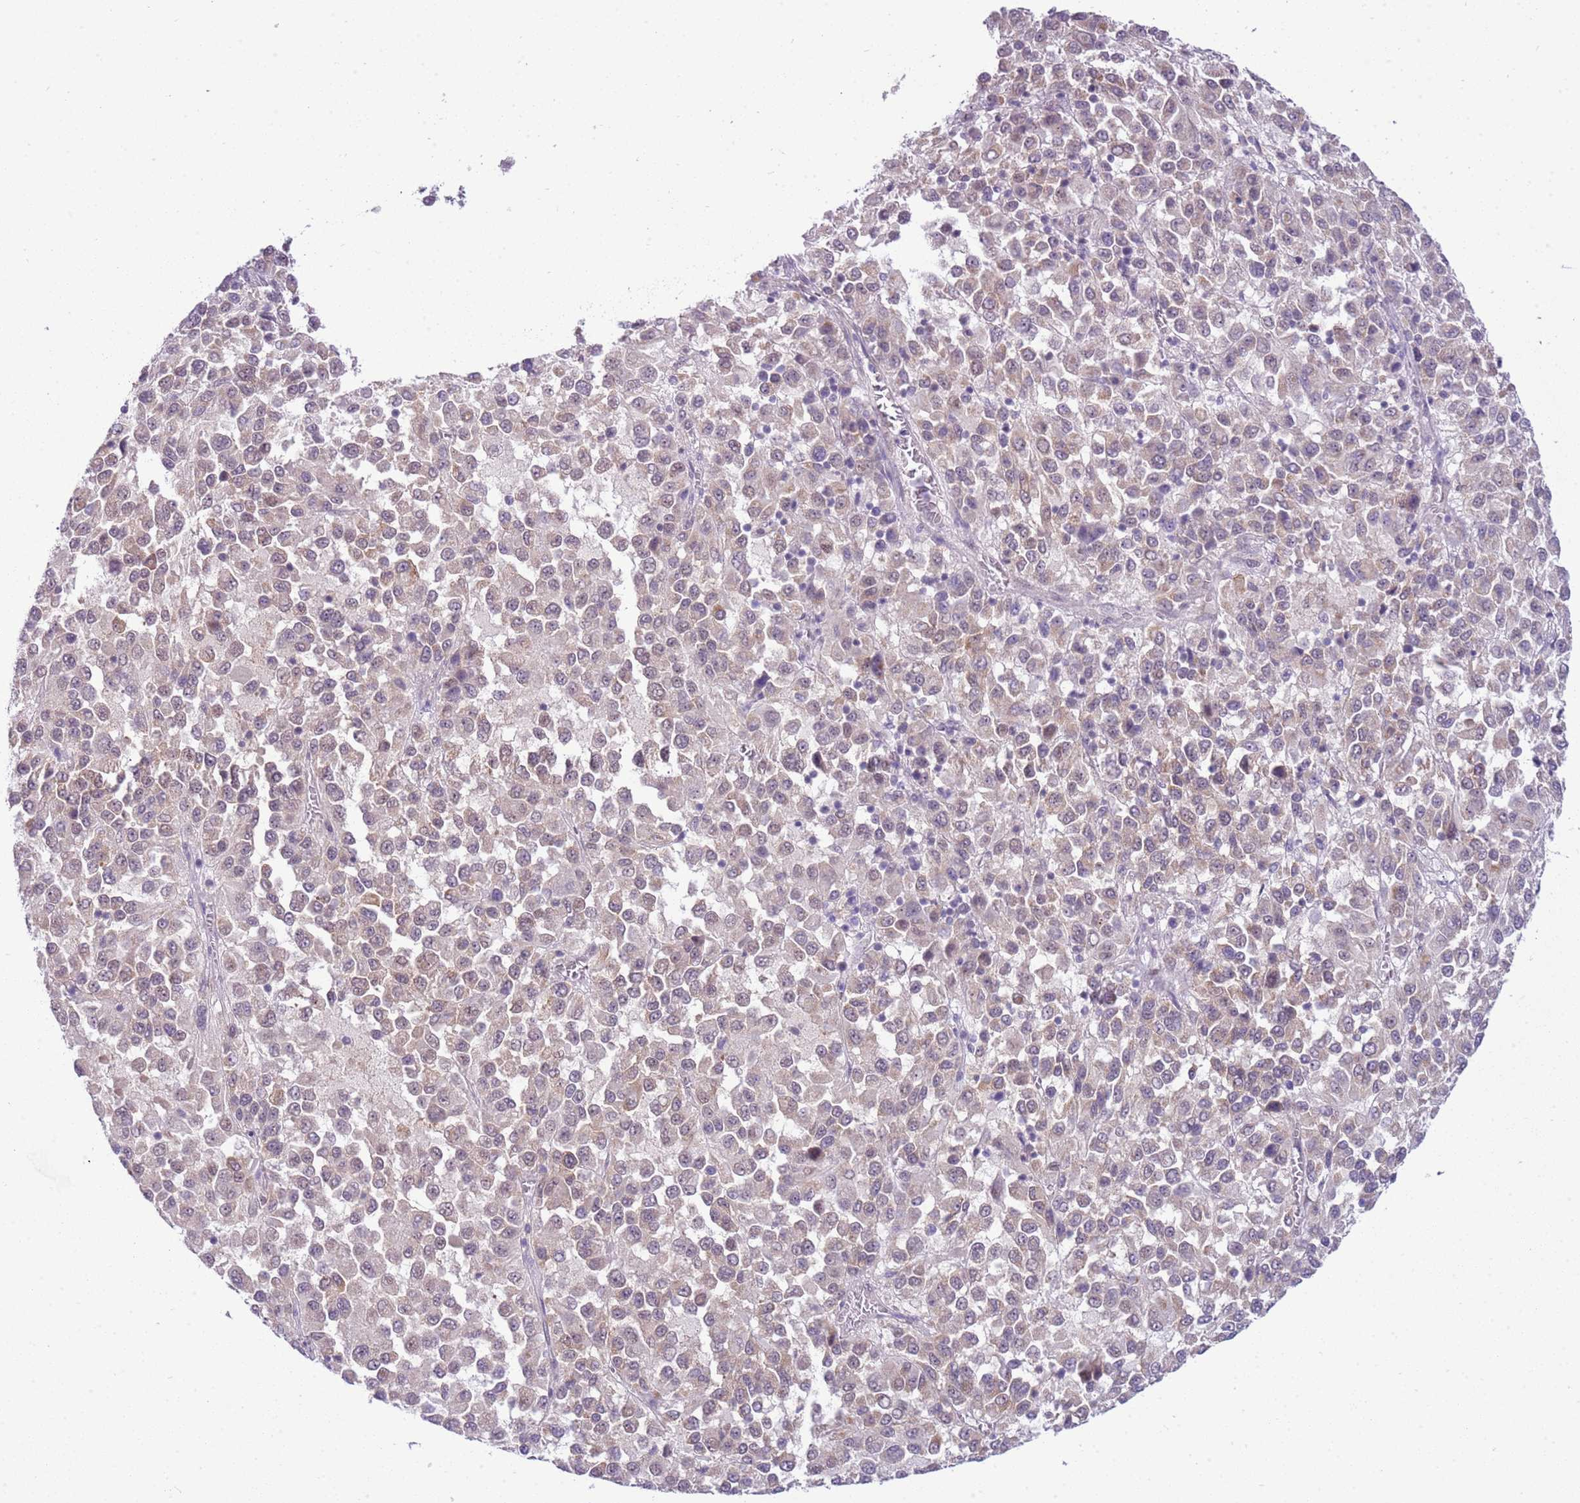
{"staining": {"intensity": "weak", "quantity": "25%-75%", "location": "cytoplasmic/membranous,nuclear"}, "tissue": "melanoma", "cell_type": "Tumor cells", "image_type": "cancer", "snomed": [{"axis": "morphology", "description": "Malignant melanoma, Metastatic site"}, {"axis": "topography", "description": "Lung"}], "caption": "Immunohistochemistry (IHC) of human melanoma reveals low levels of weak cytoplasmic/membranous and nuclear staining in about 25%-75% of tumor cells.", "gene": "FAM120C", "patient": {"sex": "male", "age": 64}}